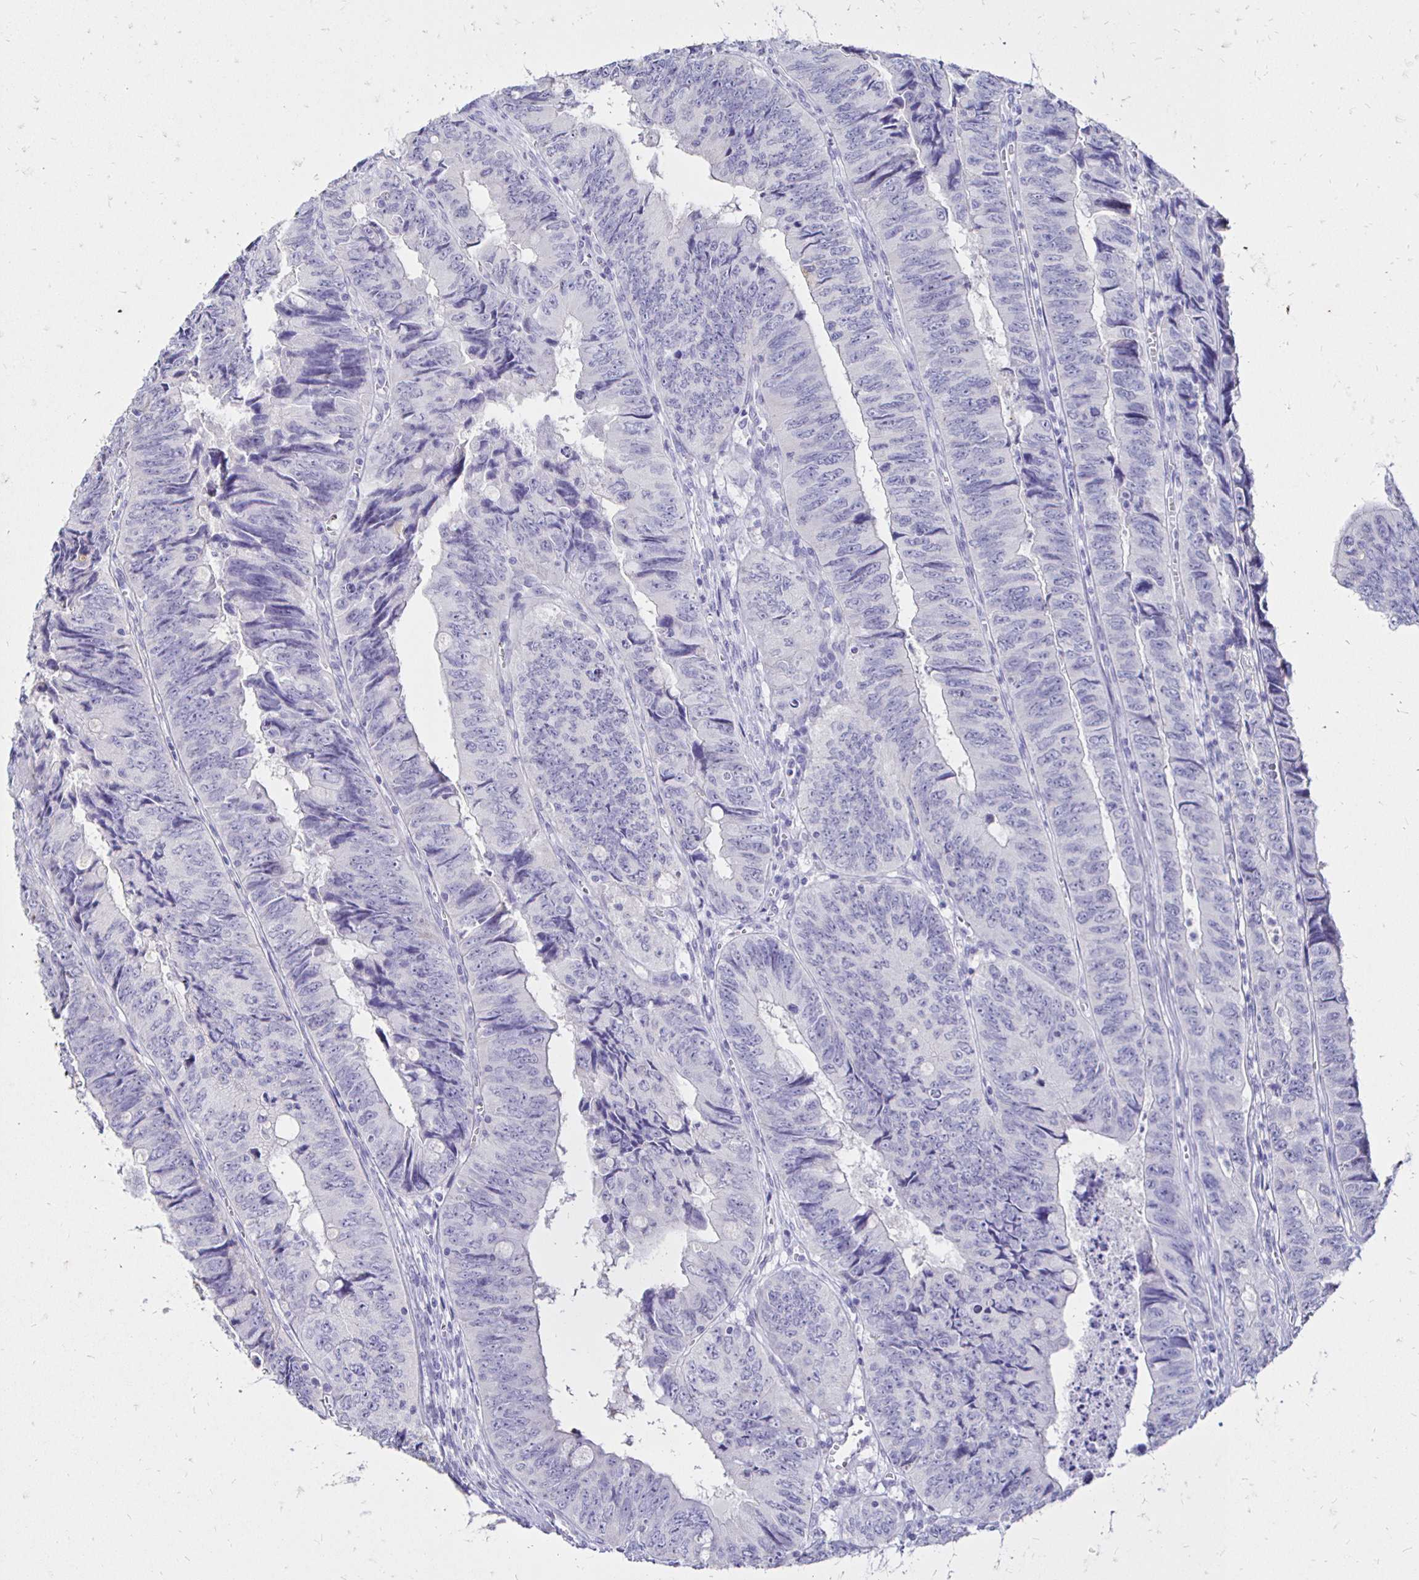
{"staining": {"intensity": "negative", "quantity": "none", "location": "none"}, "tissue": "colorectal cancer", "cell_type": "Tumor cells", "image_type": "cancer", "snomed": [{"axis": "morphology", "description": "Adenocarcinoma, NOS"}, {"axis": "topography", "description": "Colon"}], "caption": "Tumor cells are negative for brown protein staining in colorectal cancer.", "gene": "IRGC", "patient": {"sex": "female", "age": 84}}